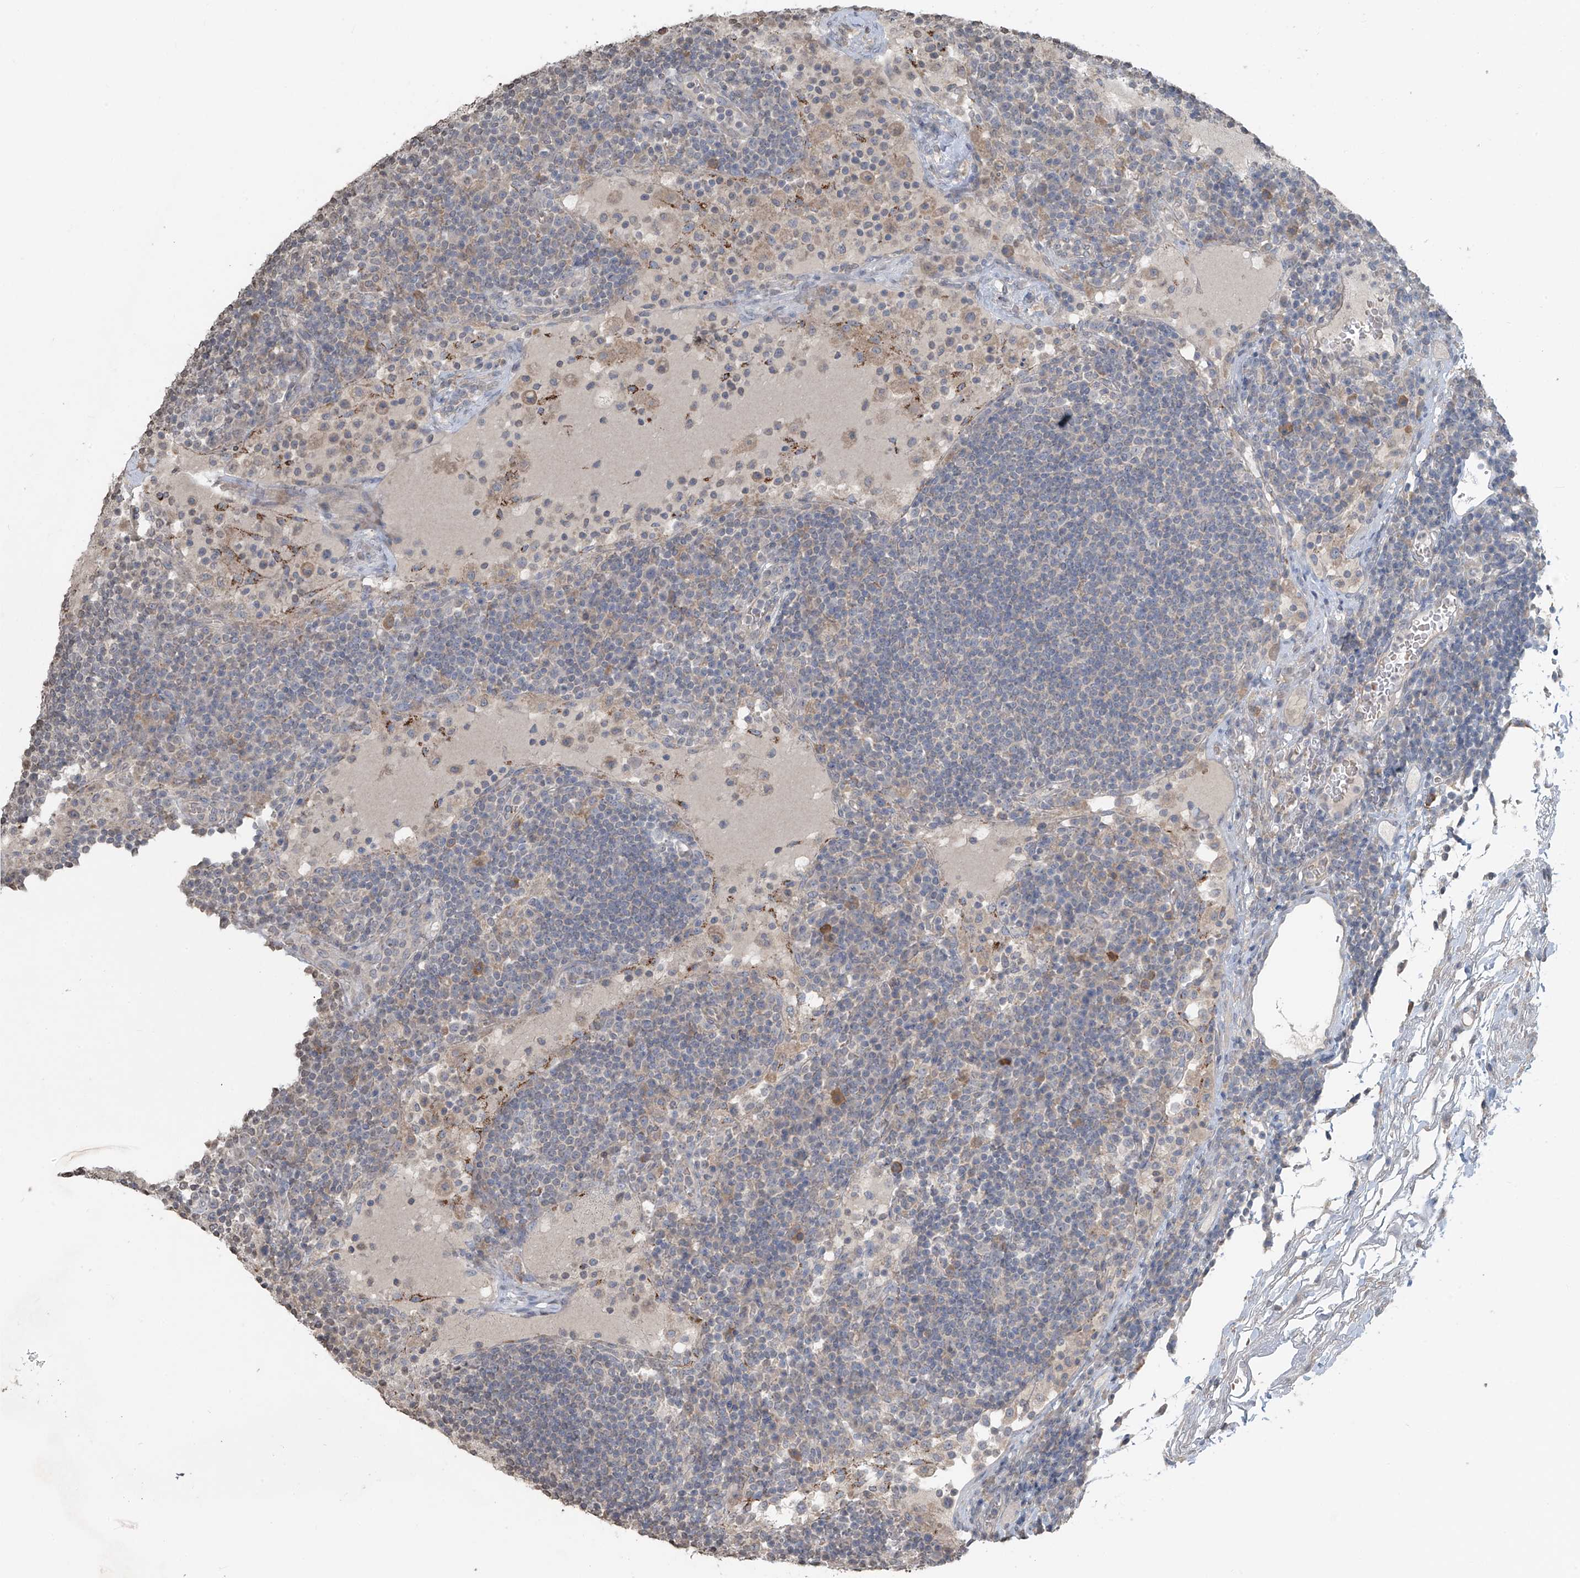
{"staining": {"intensity": "negative", "quantity": "none", "location": "none"}, "tissue": "lymph node", "cell_type": "Germinal center cells", "image_type": "normal", "snomed": [{"axis": "morphology", "description": "Normal tissue, NOS"}, {"axis": "topography", "description": "Lymph node"}], "caption": "A high-resolution histopathology image shows immunohistochemistry (IHC) staining of unremarkable lymph node, which shows no significant staining in germinal center cells.", "gene": "HOXA11", "patient": {"sex": "female", "age": 53}}